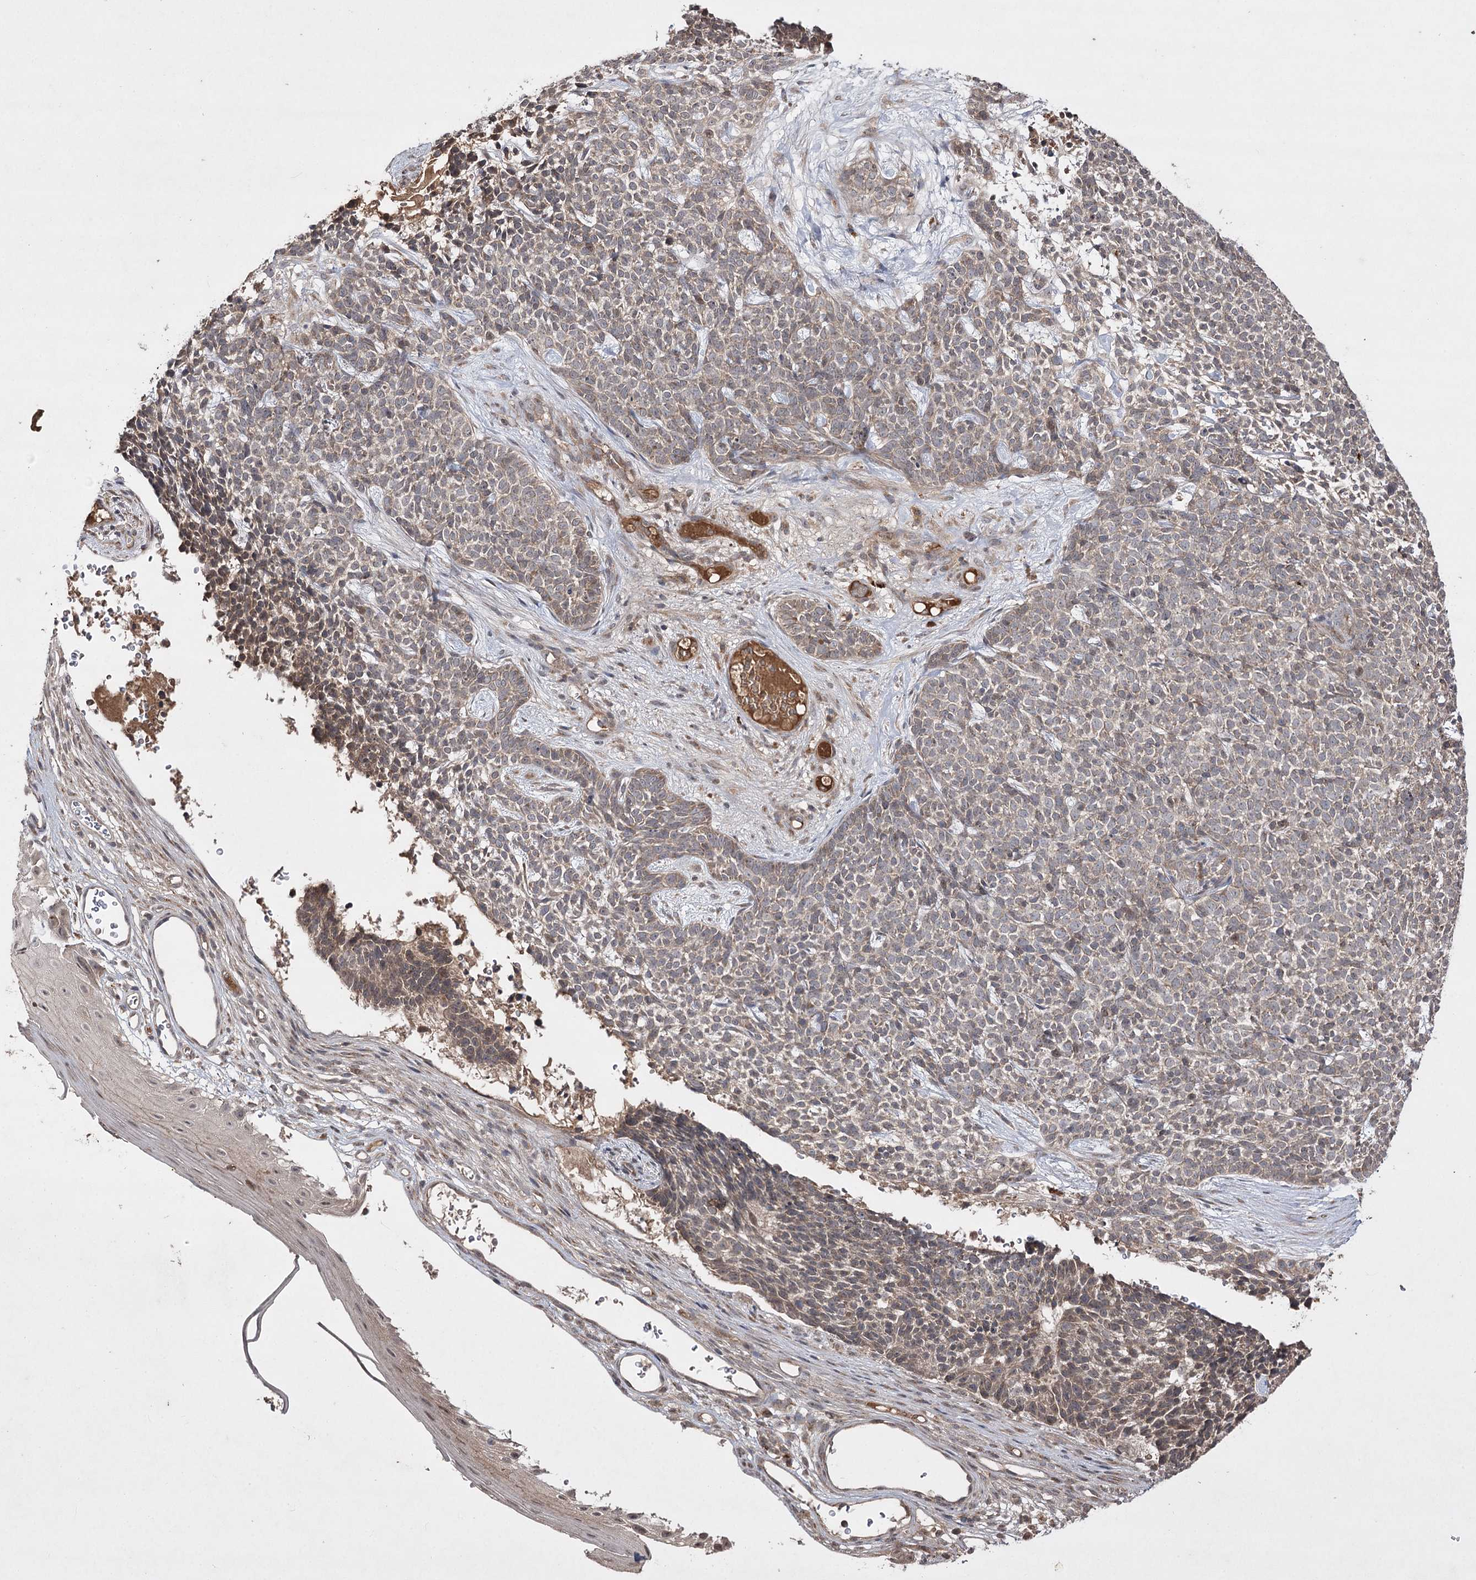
{"staining": {"intensity": "weak", "quantity": "25%-75%", "location": "cytoplasmic/membranous"}, "tissue": "skin cancer", "cell_type": "Tumor cells", "image_type": "cancer", "snomed": [{"axis": "morphology", "description": "Basal cell carcinoma"}, {"axis": "topography", "description": "Skin"}], "caption": "Basal cell carcinoma (skin) stained with a brown dye displays weak cytoplasmic/membranous positive positivity in approximately 25%-75% of tumor cells.", "gene": "FANCL", "patient": {"sex": "female", "age": 84}}